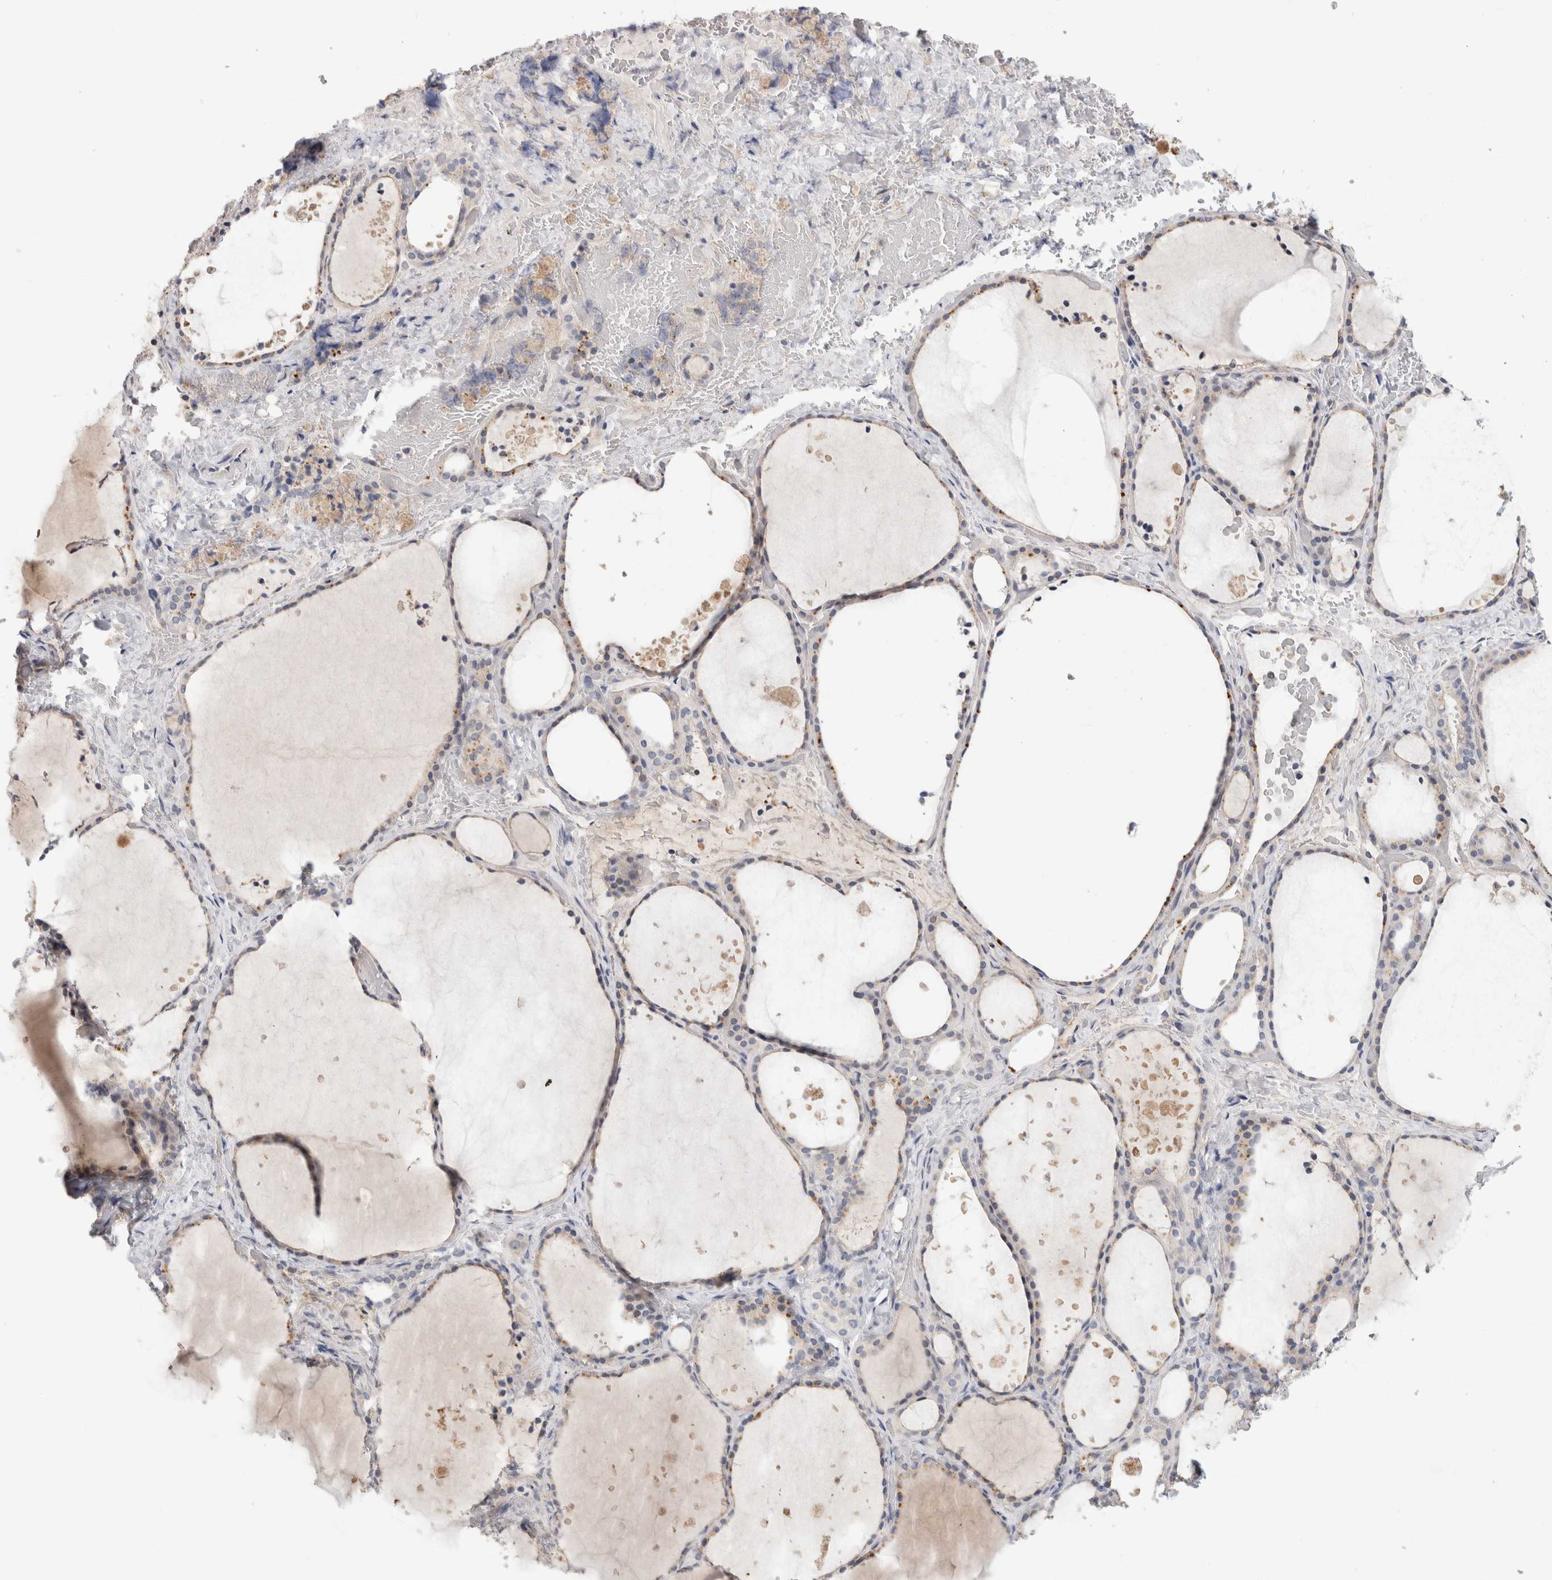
{"staining": {"intensity": "weak", "quantity": "25%-75%", "location": "cytoplasmic/membranous"}, "tissue": "thyroid gland", "cell_type": "Glandular cells", "image_type": "normal", "snomed": [{"axis": "morphology", "description": "Normal tissue, NOS"}, {"axis": "topography", "description": "Thyroid gland"}], "caption": "Immunohistochemistry image of normal thyroid gland: thyroid gland stained using immunohistochemistry reveals low levels of weak protein expression localized specifically in the cytoplasmic/membranous of glandular cells, appearing as a cytoplasmic/membranous brown color.", "gene": "AFP", "patient": {"sex": "female", "age": 44}}